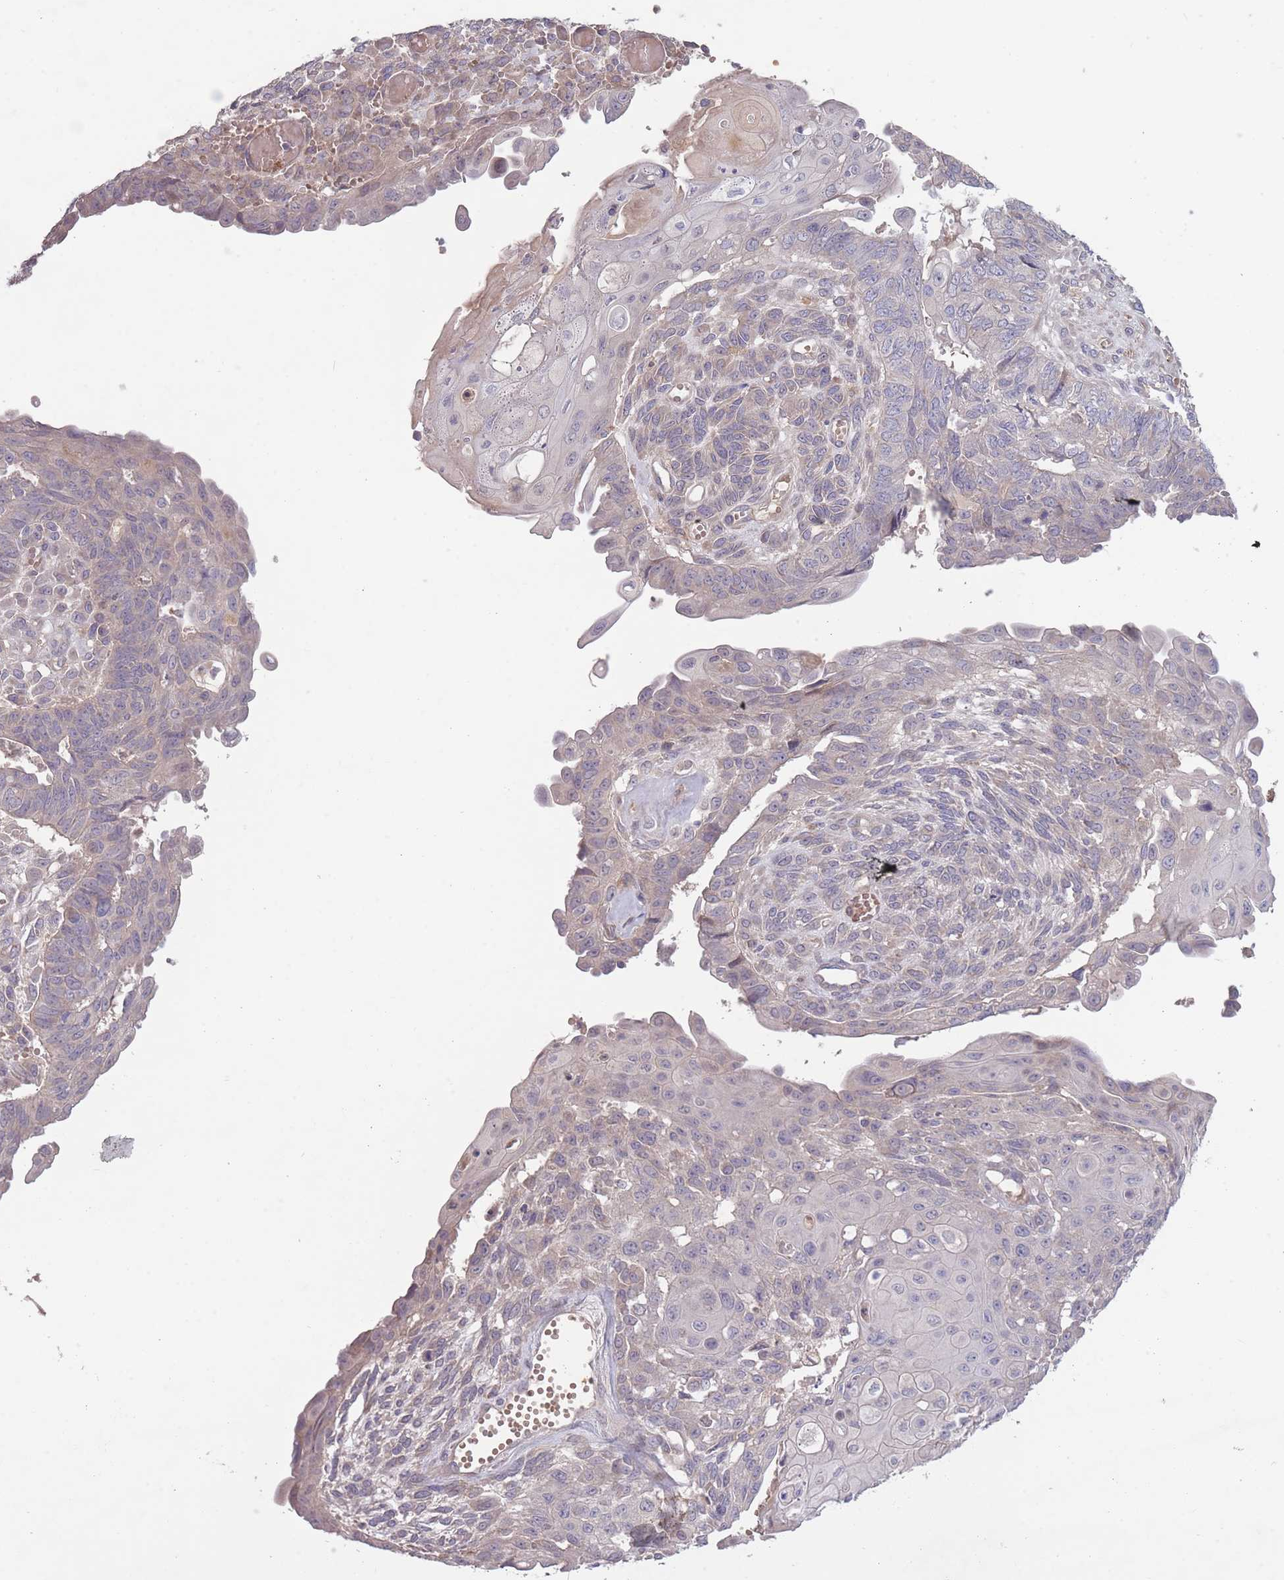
{"staining": {"intensity": "negative", "quantity": "none", "location": "none"}, "tissue": "endometrial cancer", "cell_type": "Tumor cells", "image_type": "cancer", "snomed": [{"axis": "morphology", "description": "Adenocarcinoma, NOS"}, {"axis": "topography", "description": "Endometrium"}], "caption": "This is an IHC micrograph of endometrial adenocarcinoma. There is no staining in tumor cells.", "gene": "OR2V2", "patient": {"sex": "female", "age": 32}}